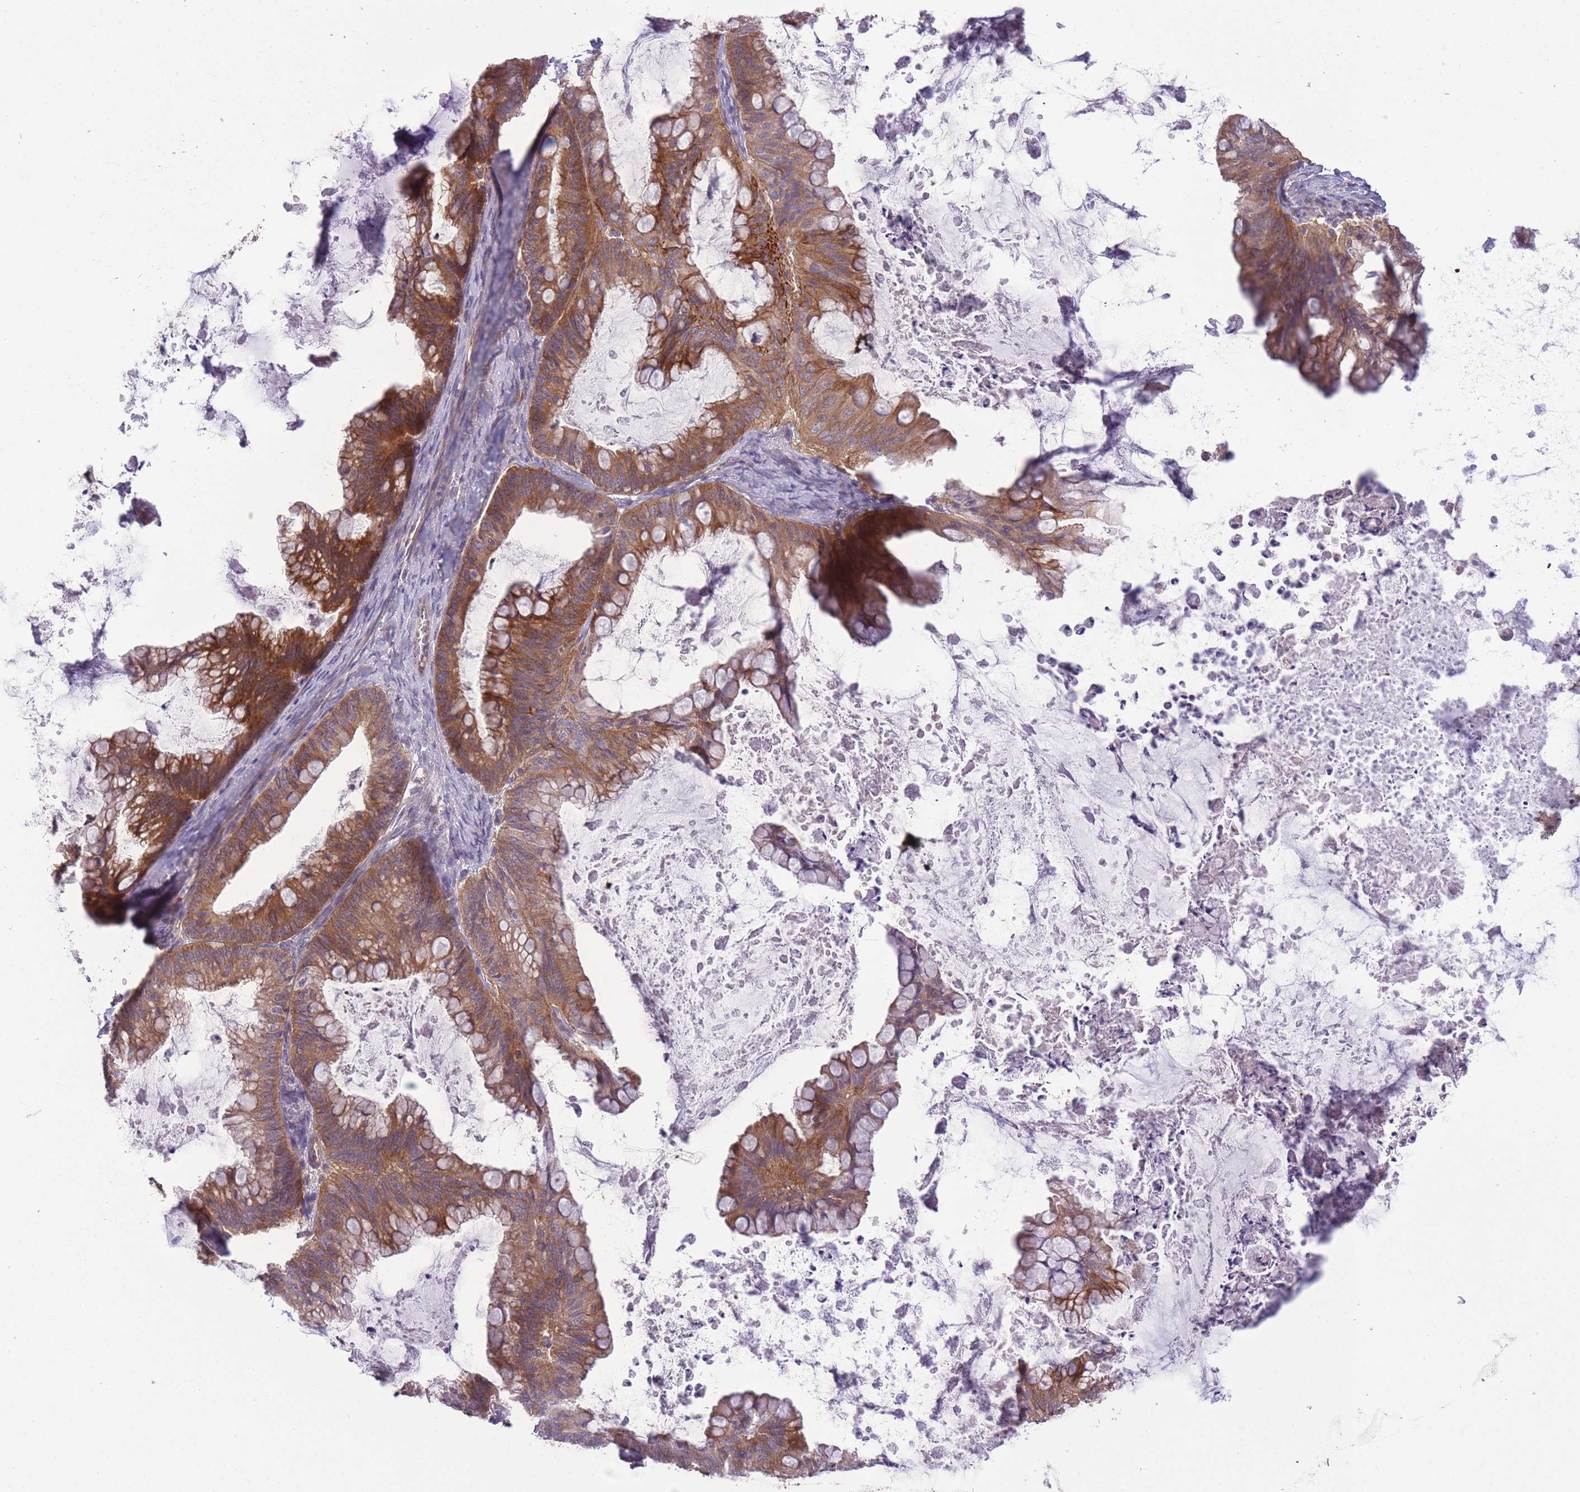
{"staining": {"intensity": "moderate", "quantity": ">75%", "location": "cytoplasmic/membranous"}, "tissue": "ovarian cancer", "cell_type": "Tumor cells", "image_type": "cancer", "snomed": [{"axis": "morphology", "description": "Cystadenocarcinoma, mucinous, NOS"}, {"axis": "topography", "description": "Ovary"}], "caption": "Immunohistochemistry (IHC) image of neoplastic tissue: human ovarian cancer (mucinous cystadenocarcinoma) stained using IHC exhibits medium levels of moderate protein expression localized specifically in the cytoplasmic/membranous of tumor cells, appearing as a cytoplasmic/membranous brown color.", "gene": "PFDN6", "patient": {"sex": "female", "age": 35}}